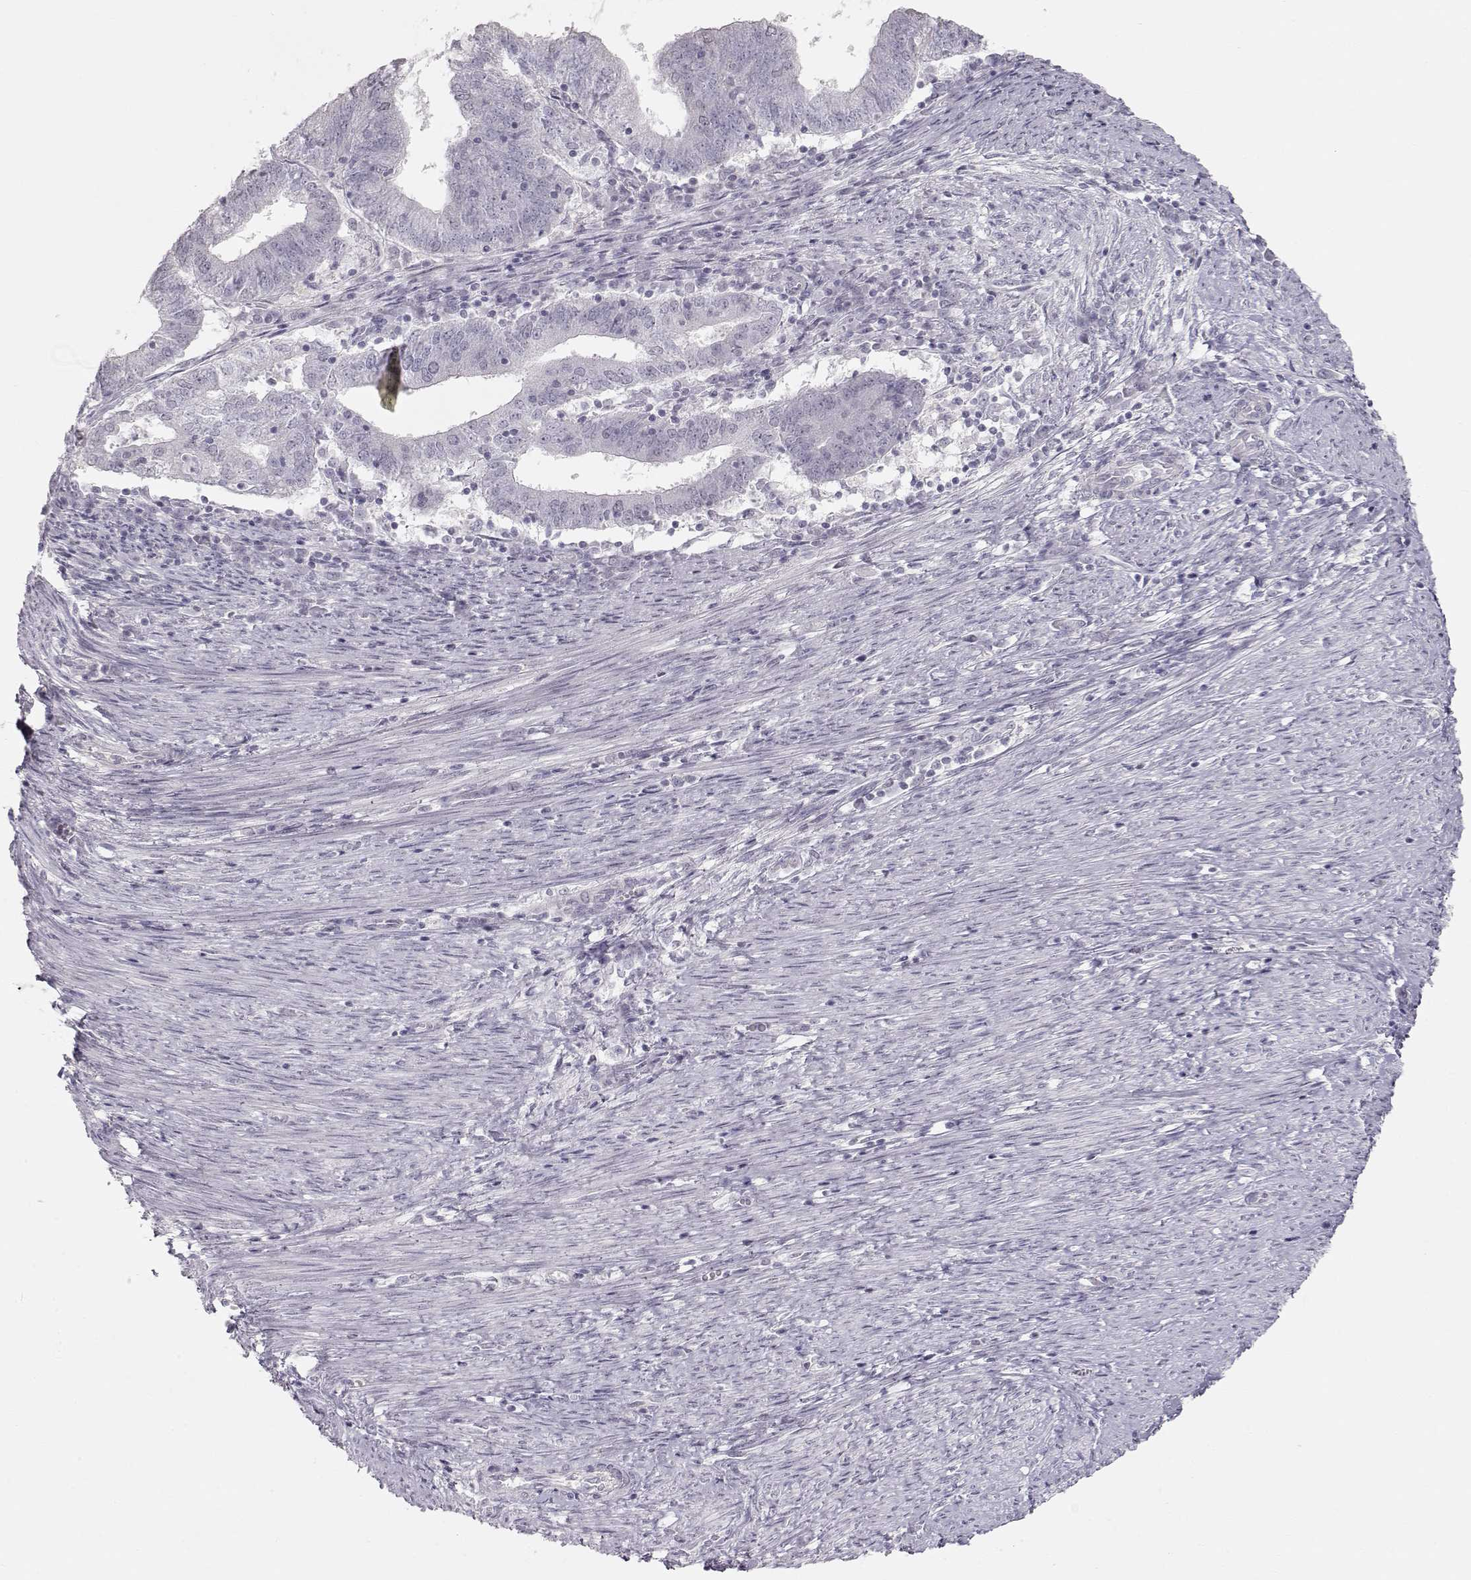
{"staining": {"intensity": "negative", "quantity": "none", "location": "none"}, "tissue": "endometrial cancer", "cell_type": "Tumor cells", "image_type": "cancer", "snomed": [{"axis": "morphology", "description": "Adenocarcinoma, NOS"}, {"axis": "topography", "description": "Endometrium"}], "caption": "An immunohistochemistry (IHC) histopathology image of endometrial cancer is shown. There is no staining in tumor cells of endometrial cancer. Brightfield microscopy of immunohistochemistry stained with DAB (brown) and hematoxylin (blue), captured at high magnification.", "gene": "FAM205A", "patient": {"sex": "female", "age": 82}}